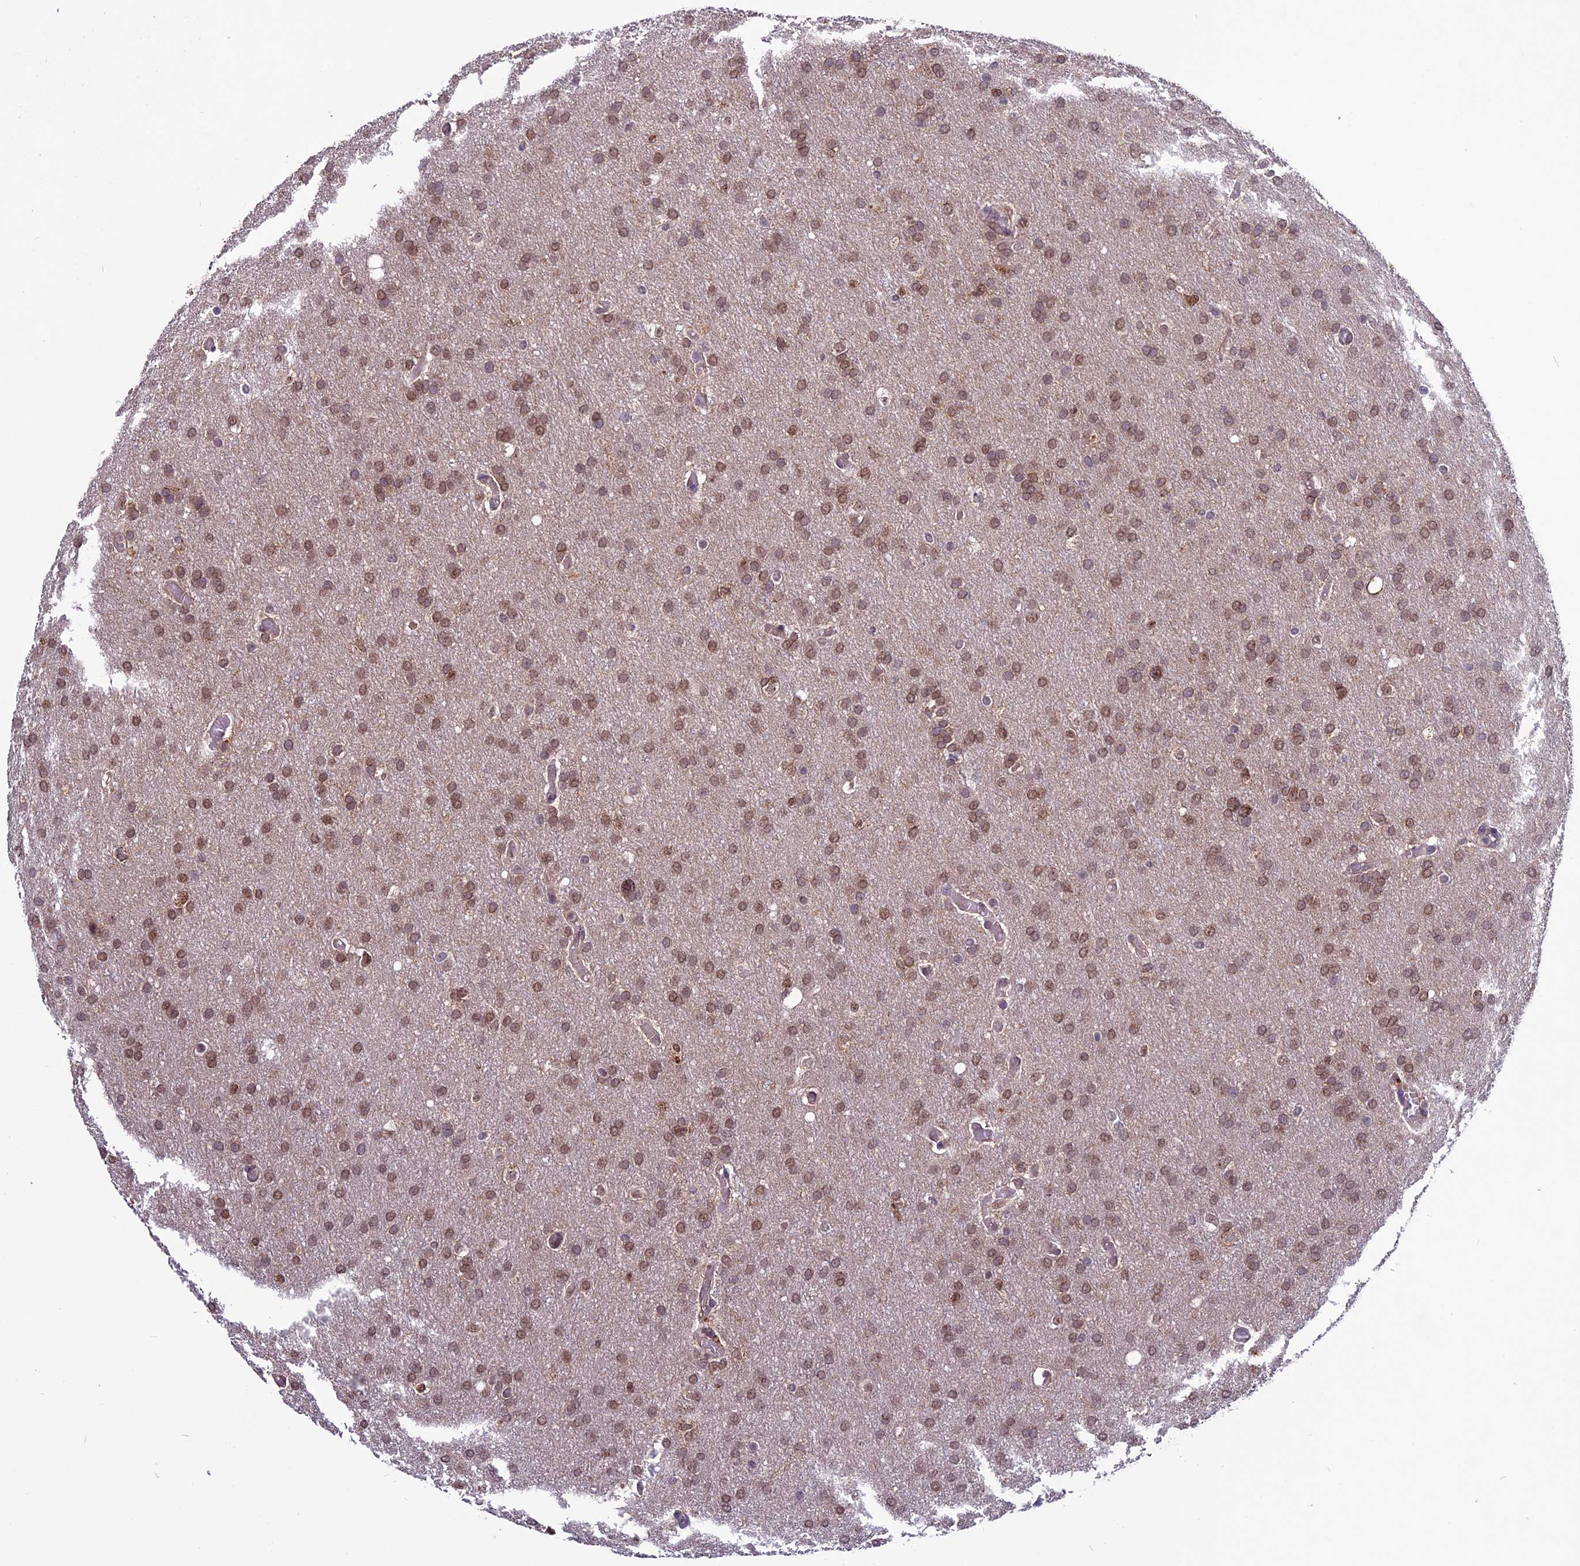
{"staining": {"intensity": "moderate", "quantity": ">75%", "location": "nuclear"}, "tissue": "glioma", "cell_type": "Tumor cells", "image_type": "cancer", "snomed": [{"axis": "morphology", "description": "Glioma, malignant, High grade"}, {"axis": "topography", "description": "Cerebral cortex"}], "caption": "Human malignant glioma (high-grade) stained with a brown dye reveals moderate nuclear positive staining in about >75% of tumor cells.", "gene": "C3orf70", "patient": {"sex": "female", "age": 36}}